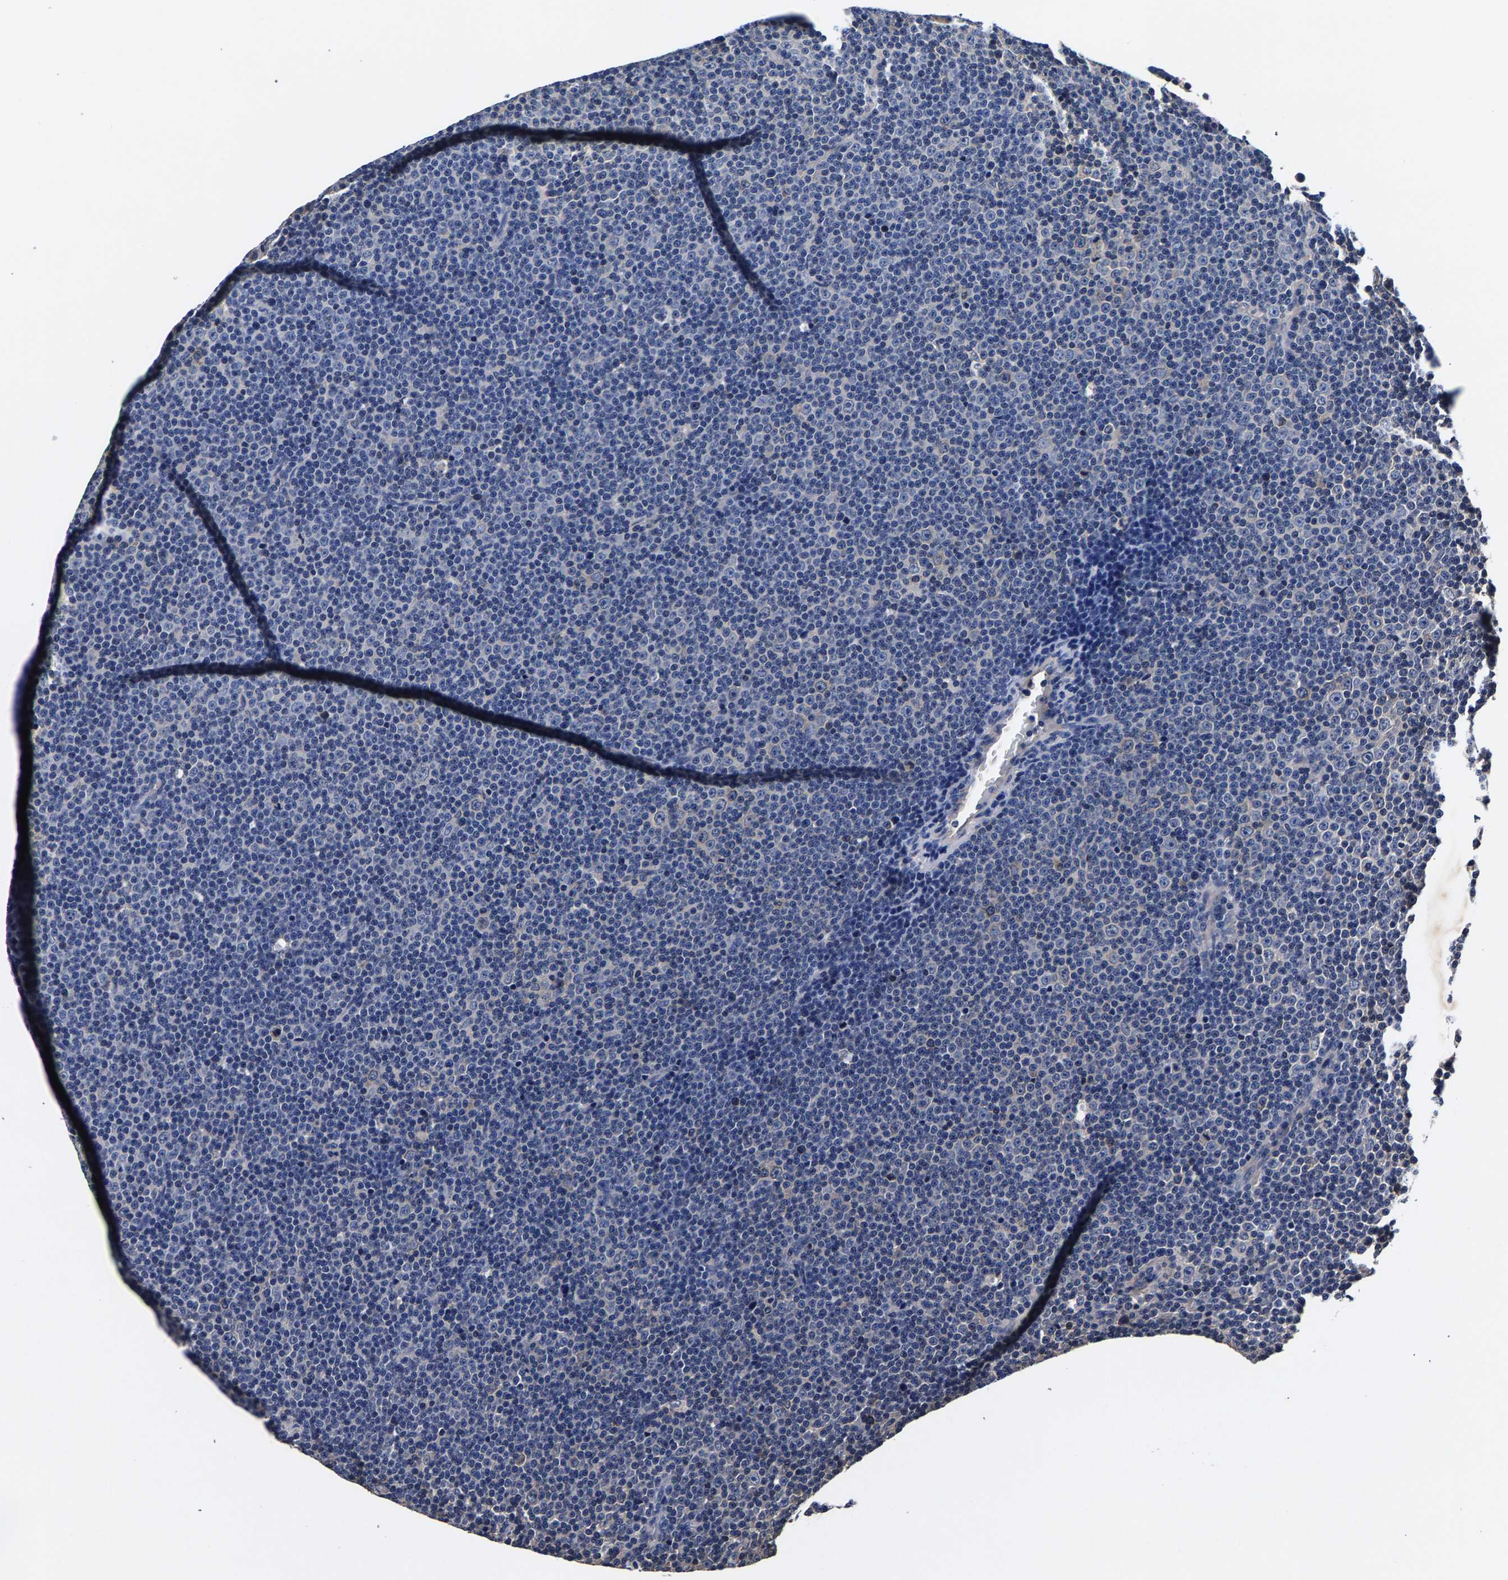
{"staining": {"intensity": "negative", "quantity": "none", "location": "none"}, "tissue": "lymphoma", "cell_type": "Tumor cells", "image_type": "cancer", "snomed": [{"axis": "morphology", "description": "Malignant lymphoma, non-Hodgkin's type, Low grade"}, {"axis": "topography", "description": "Lymph node"}], "caption": "Immunohistochemistry (IHC) of human lymphoma reveals no positivity in tumor cells.", "gene": "MARCHF7", "patient": {"sex": "female", "age": 67}}